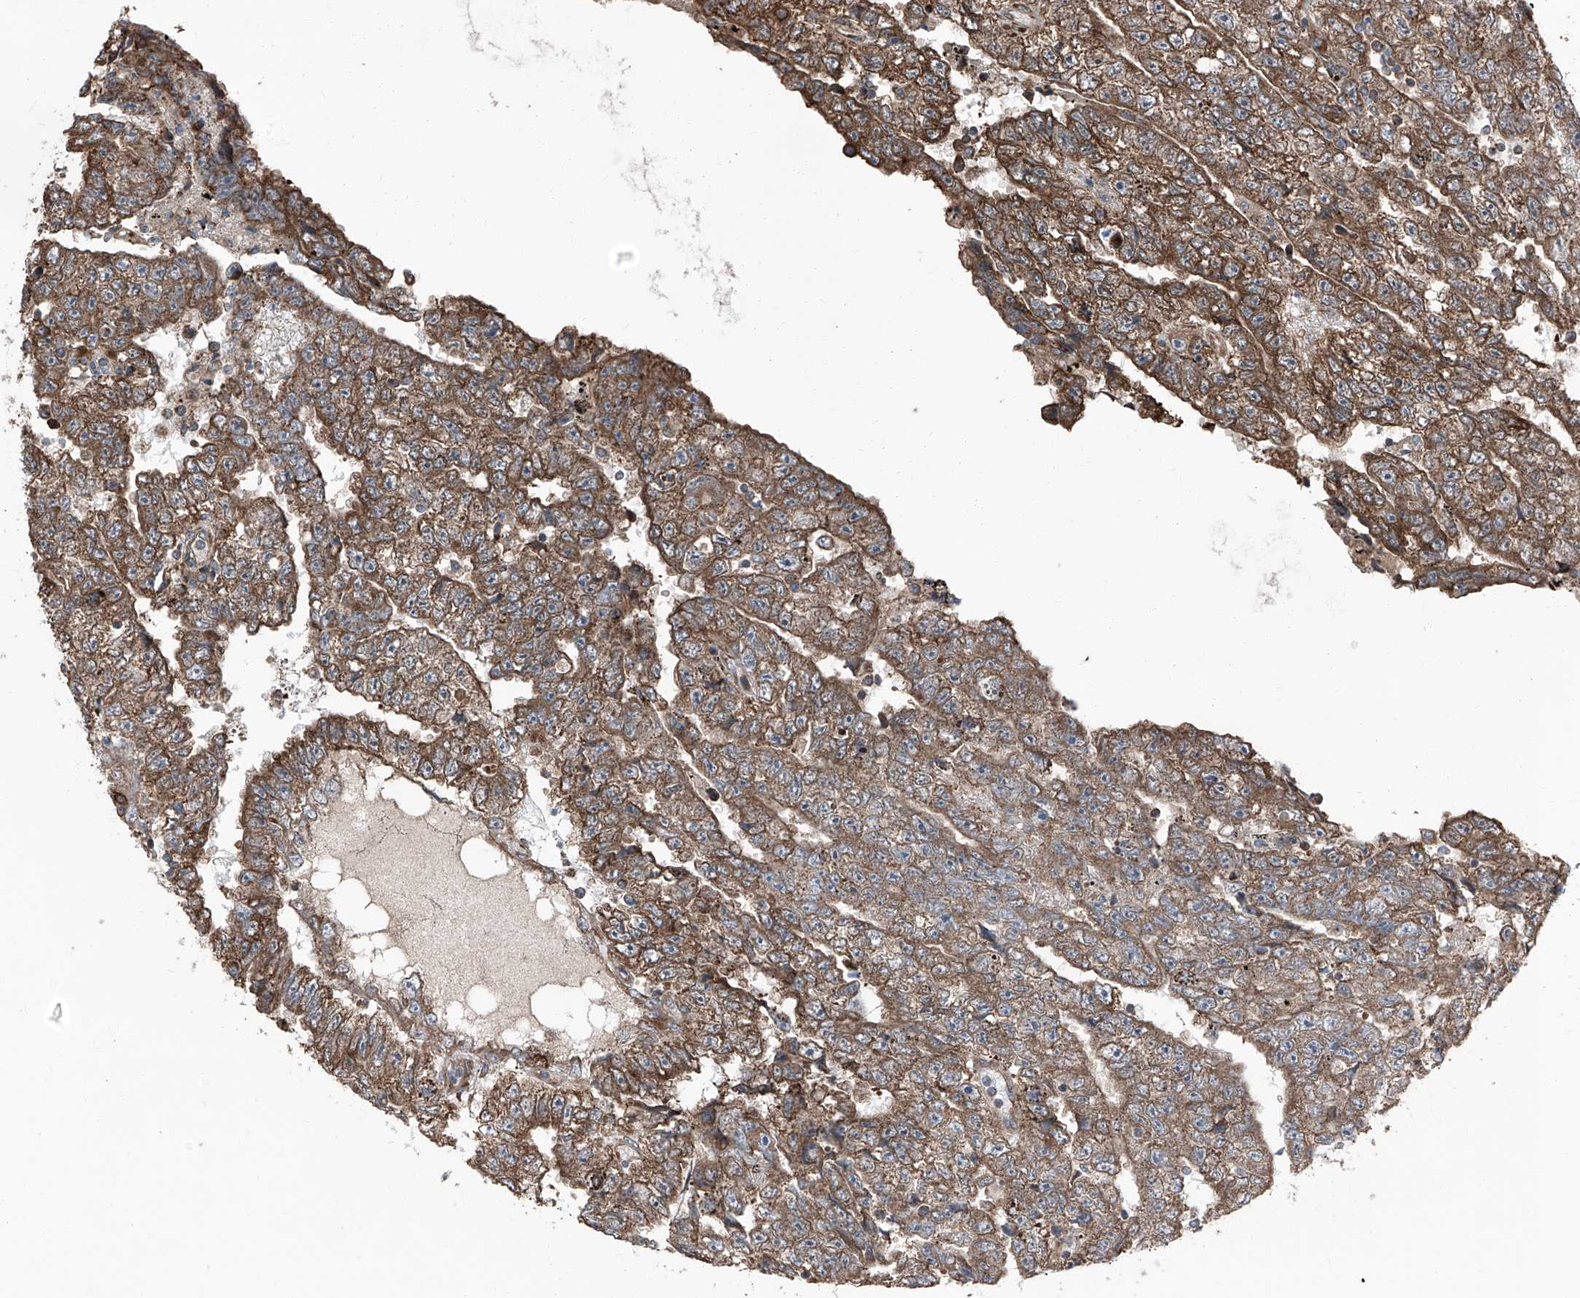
{"staining": {"intensity": "moderate", "quantity": ">75%", "location": "cytoplasmic/membranous"}, "tissue": "testis cancer", "cell_type": "Tumor cells", "image_type": "cancer", "snomed": [{"axis": "morphology", "description": "Carcinoma, Embryonal, NOS"}, {"axis": "topography", "description": "Testis"}], "caption": "Immunohistochemical staining of testis embryonal carcinoma demonstrates moderate cytoplasmic/membranous protein positivity in approximately >75% of tumor cells.", "gene": "LIMK1", "patient": {"sex": "male", "age": 25}}